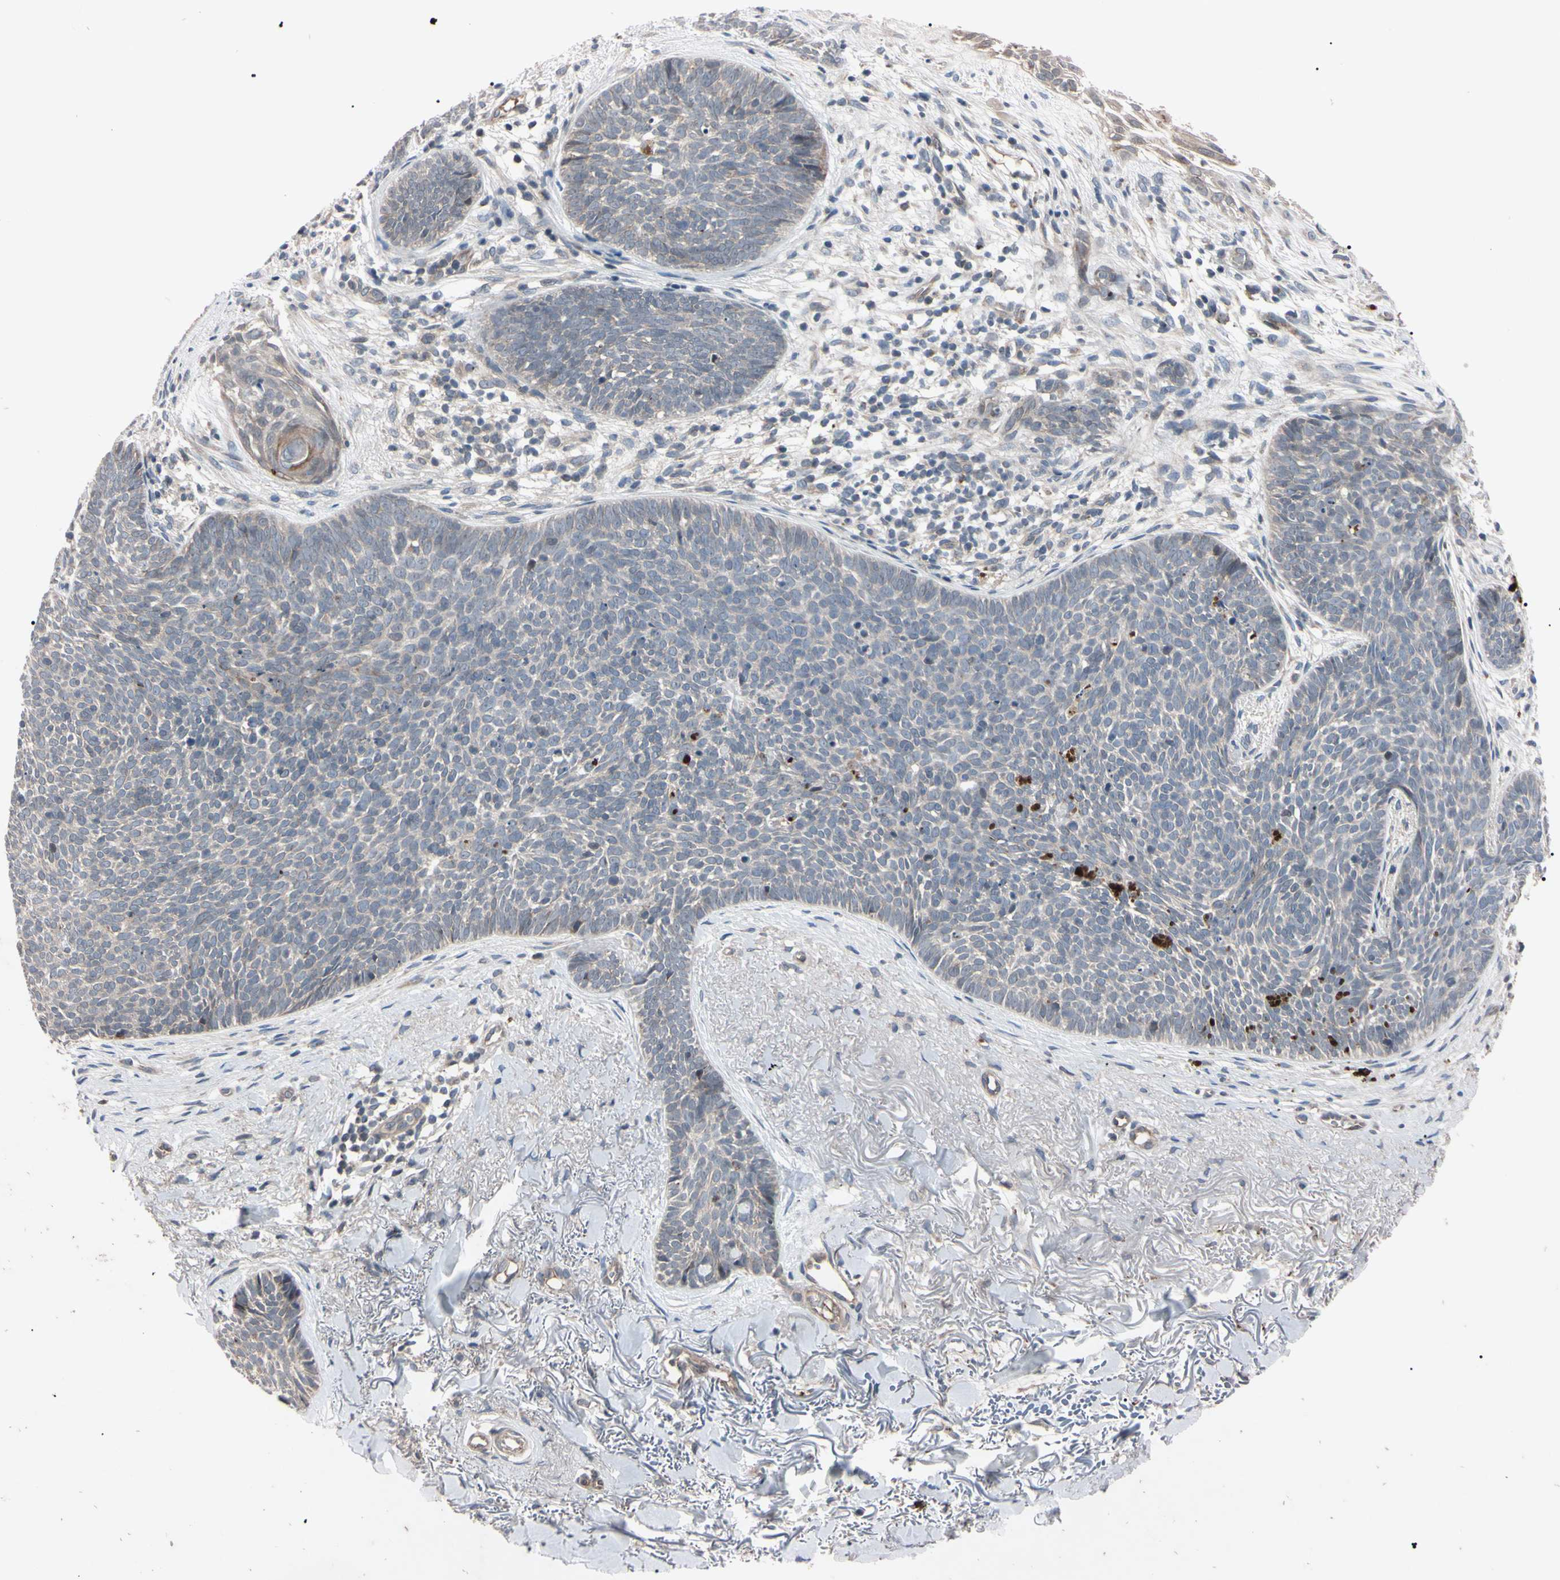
{"staining": {"intensity": "negative", "quantity": "none", "location": "none"}, "tissue": "skin cancer", "cell_type": "Tumor cells", "image_type": "cancer", "snomed": [{"axis": "morphology", "description": "Basal cell carcinoma"}, {"axis": "topography", "description": "Skin"}], "caption": "High power microscopy micrograph of an immunohistochemistry (IHC) histopathology image of skin basal cell carcinoma, revealing no significant staining in tumor cells.", "gene": "TNFRSF1A", "patient": {"sex": "female", "age": 70}}